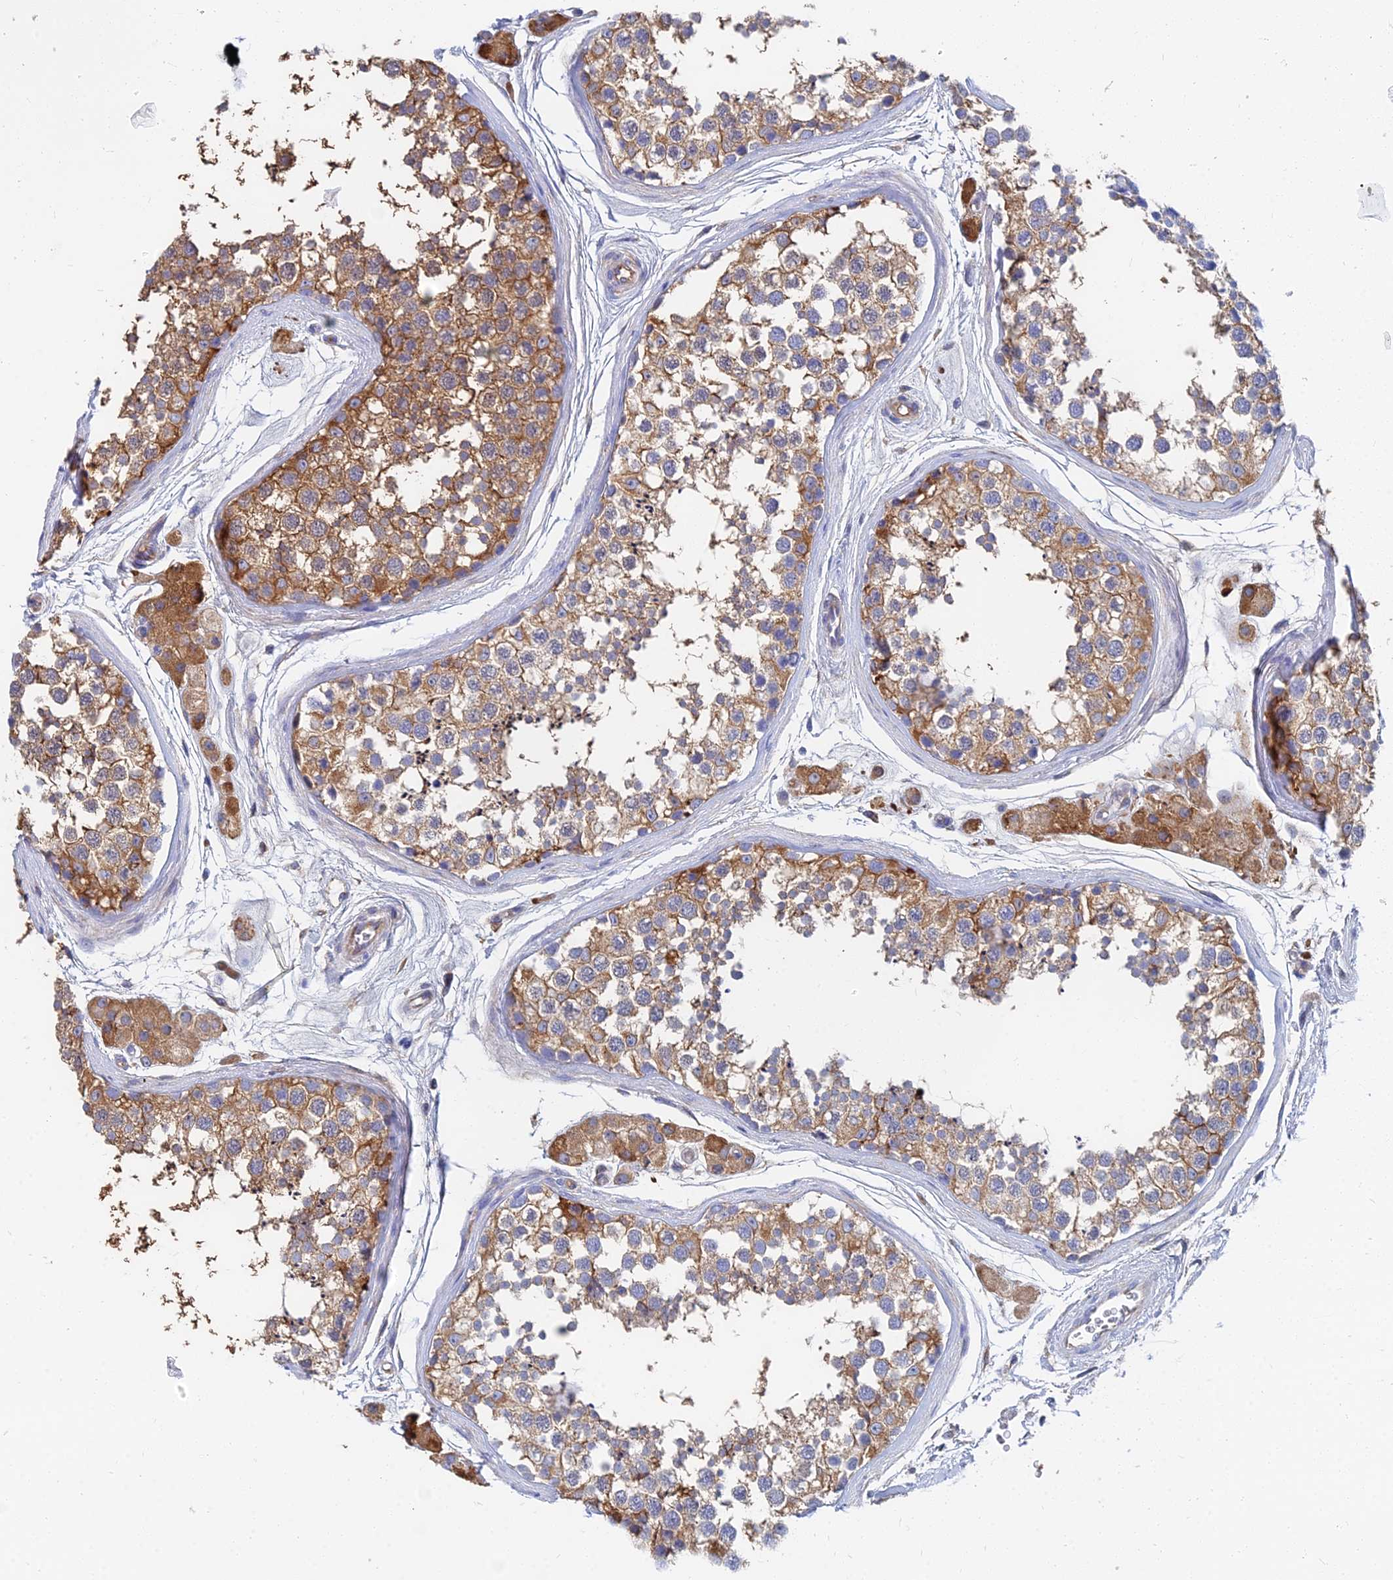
{"staining": {"intensity": "moderate", "quantity": ">75%", "location": "cytoplasmic/membranous"}, "tissue": "testis", "cell_type": "Cells in seminiferous ducts", "image_type": "normal", "snomed": [{"axis": "morphology", "description": "Normal tissue, NOS"}, {"axis": "topography", "description": "Testis"}], "caption": "About >75% of cells in seminiferous ducts in benign testis demonstrate moderate cytoplasmic/membranous protein positivity as visualized by brown immunohistochemical staining.", "gene": "FFAR3", "patient": {"sex": "male", "age": 56}}